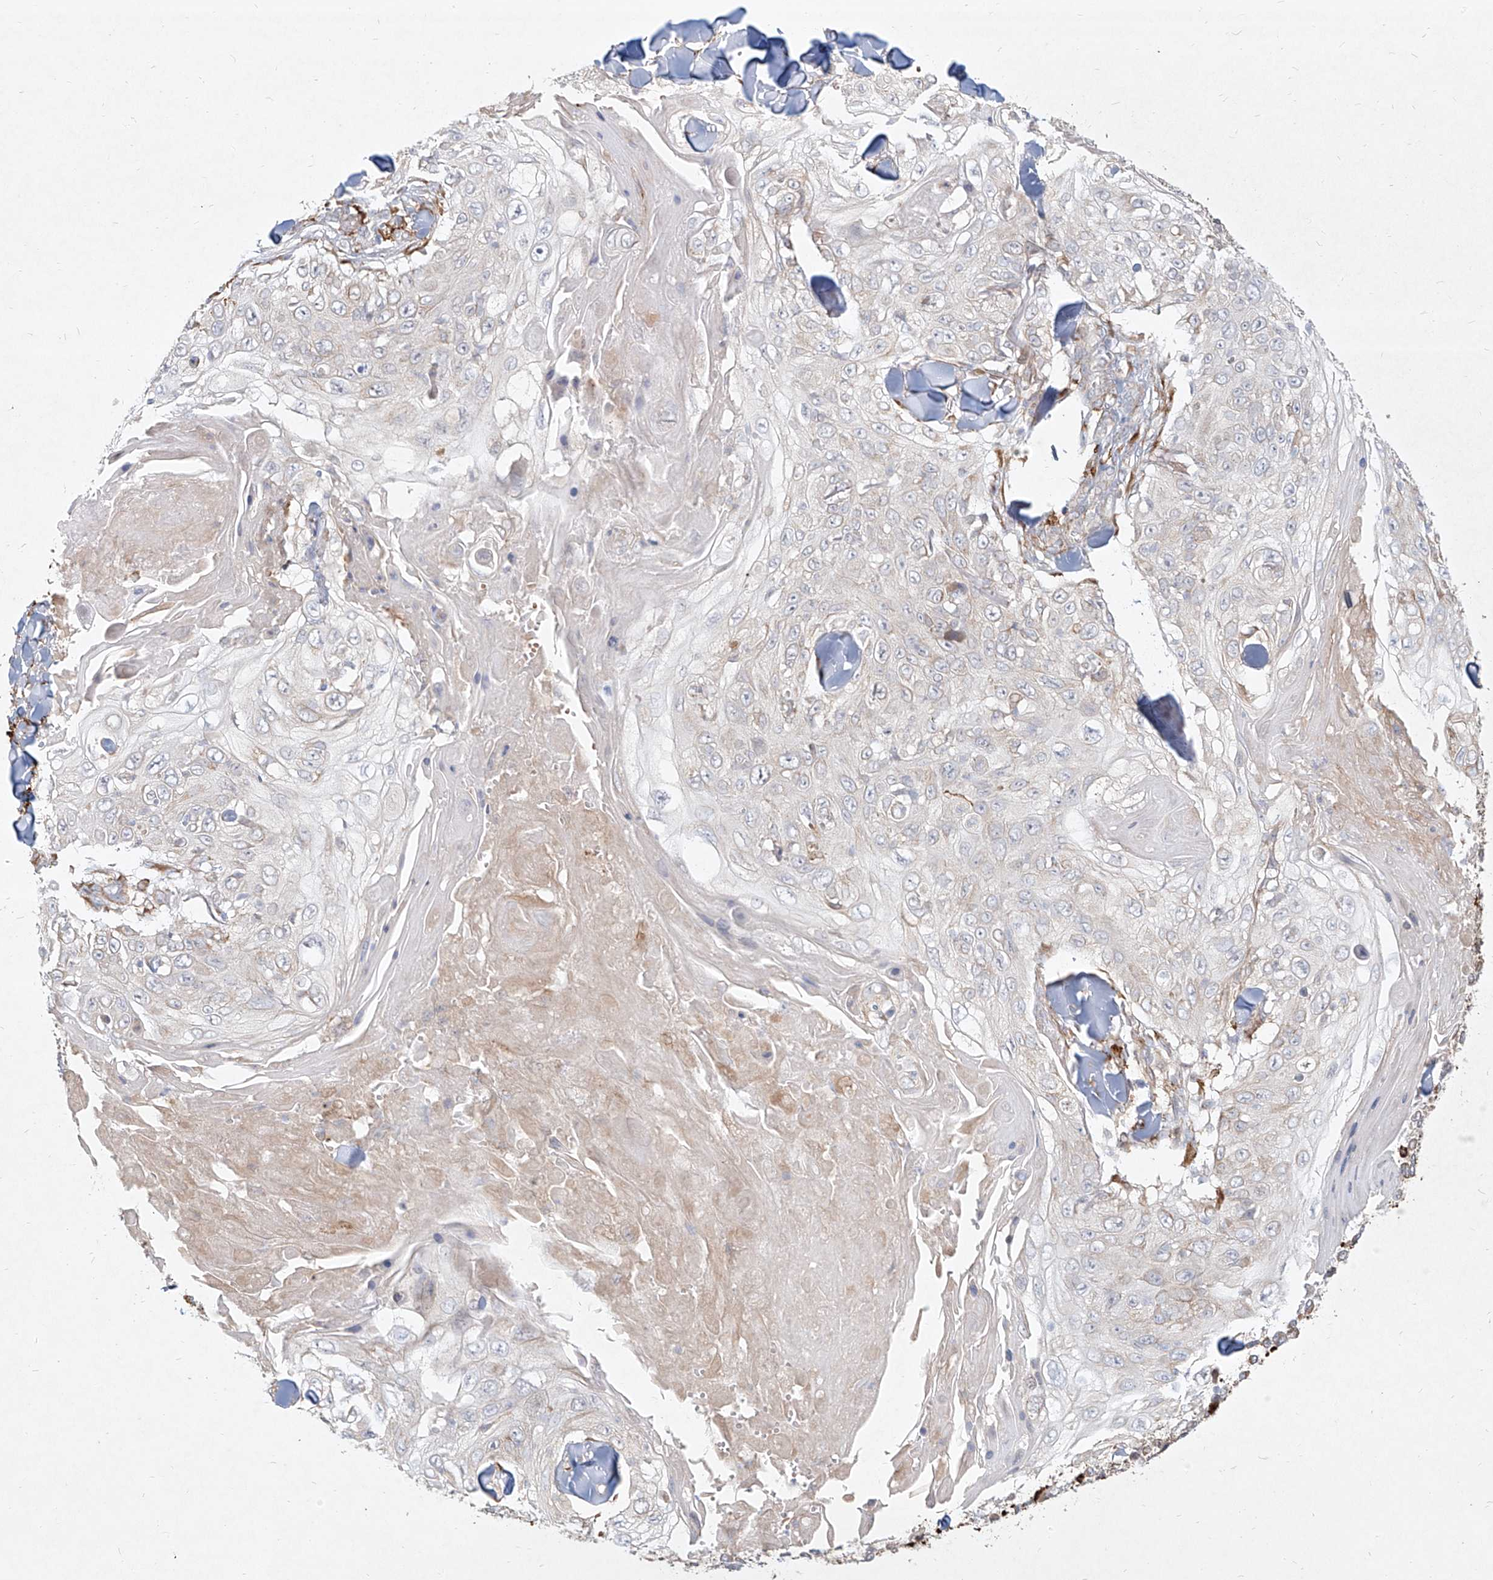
{"staining": {"intensity": "negative", "quantity": "none", "location": "none"}, "tissue": "skin cancer", "cell_type": "Tumor cells", "image_type": "cancer", "snomed": [{"axis": "morphology", "description": "Squamous cell carcinoma, NOS"}, {"axis": "topography", "description": "Skin"}], "caption": "A micrograph of human squamous cell carcinoma (skin) is negative for staining in tumor cells.", "gene": "CD209", "patient": {"sex": "male", "age": 86}}